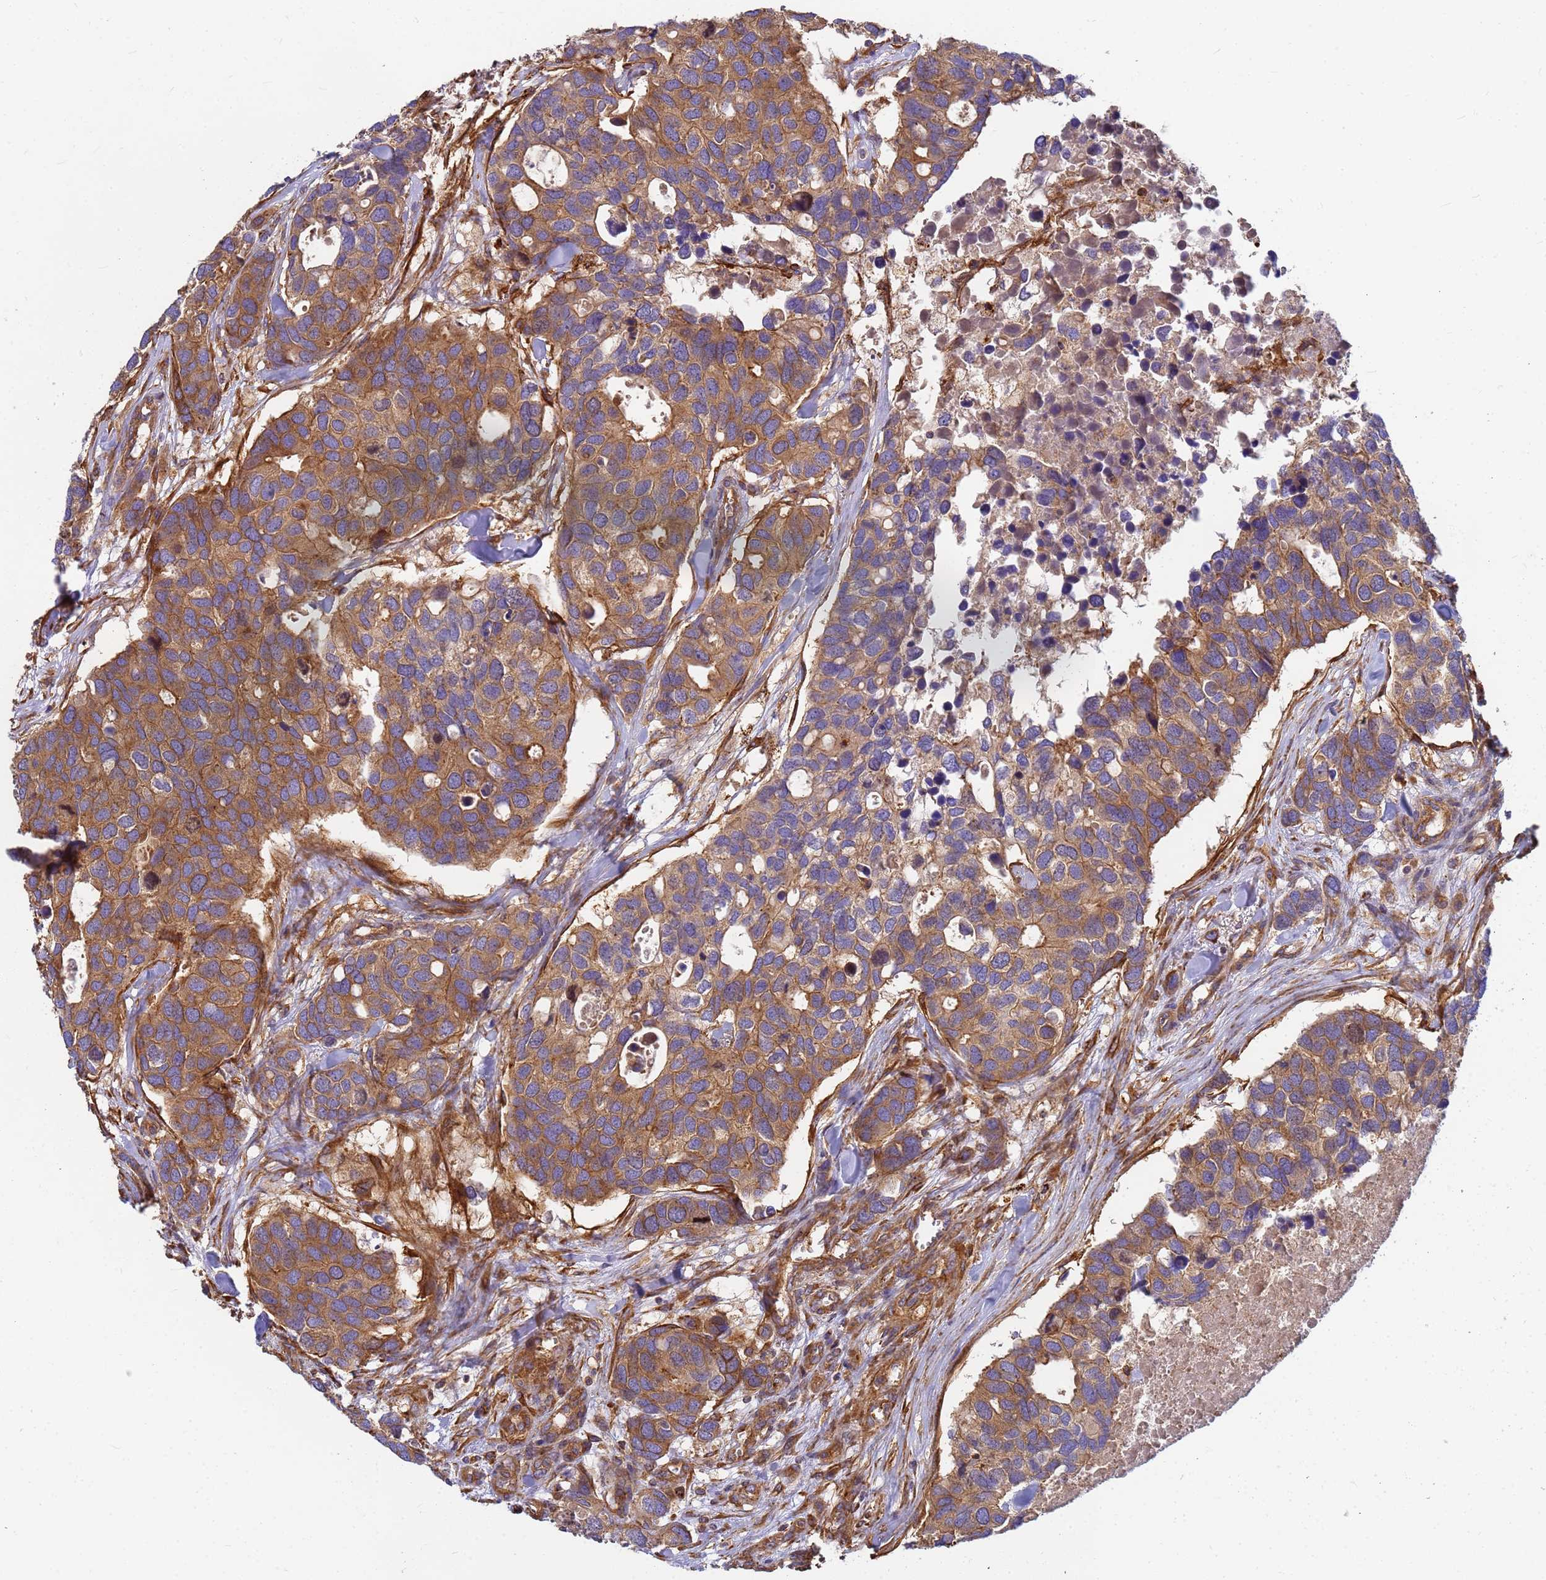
{"staining": {"intensity": "moderate", "quantity": ">75%", "location": "cytoplasmic/membranous"}, "tissue": "breast cancer", "cell_type": "Tumor cells", "image_type": "cancer", "snomed": [{"axis": "morphology", "description": "Duct carcinoma"}, {"axis": "topography", "description": "Breast"}], "caption": "The photomicrograph demonstrates staining of invasive ductal carcinoma (breast), revealing moderate cytoplasmic/membranous protein expression (brown color) within tumor cells. Using DAB (brown) and hematoxylin (blue) stains, captured at high magnification using brightfield microscopy.", "gene": "C2CD5", "patient": {"sex": "female", "age": 83}}